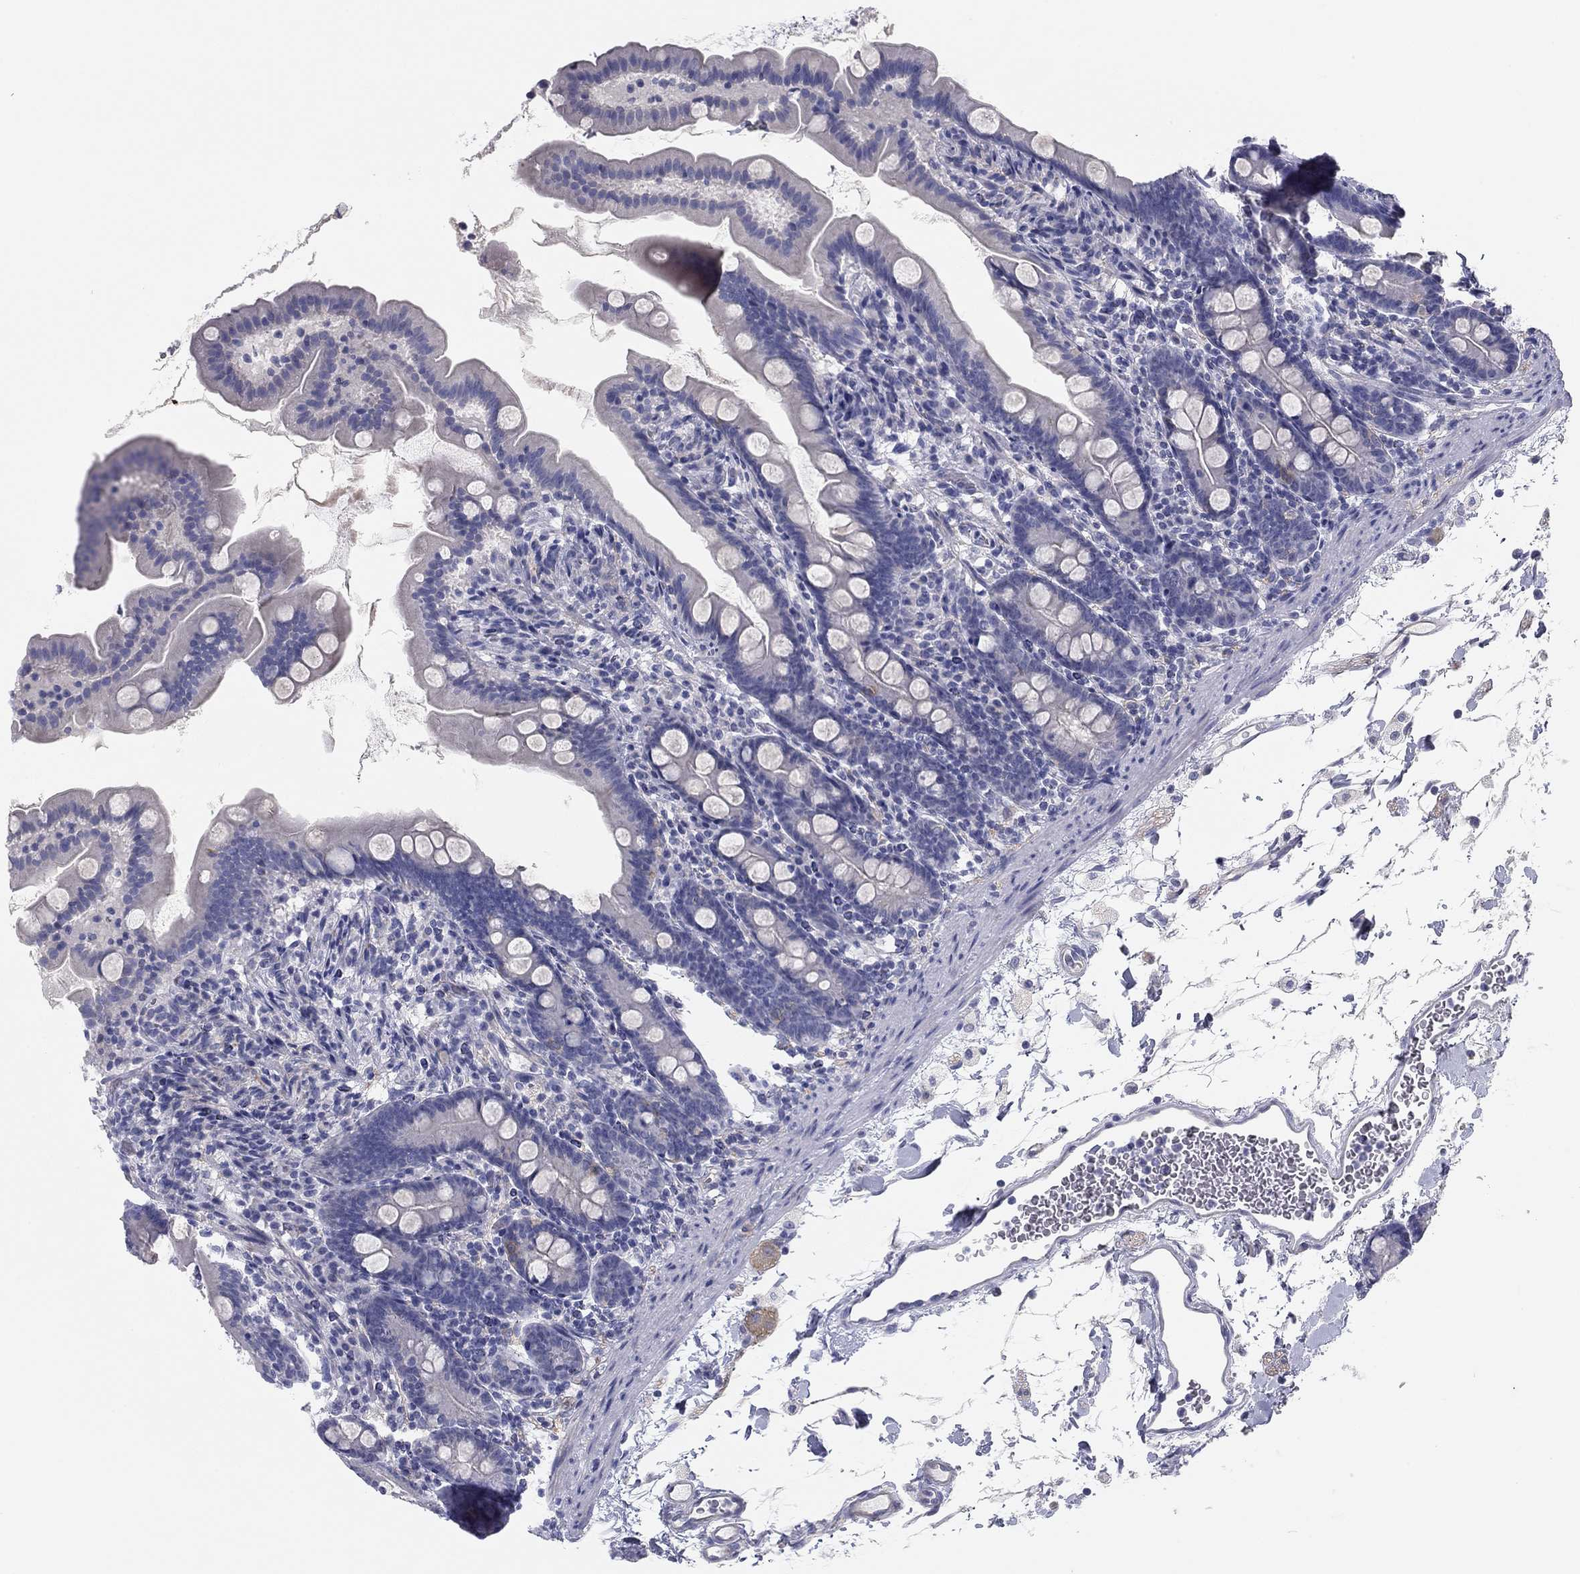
{"staining": {"intensity": "negative", "quantity": "none", "location": "none"}, "tissue": "small intestine", "cell_type": "Glandular cells", "image_type": "normal", "snomed": [{"axis": "morphology", "description": "Normal tissue, NOS"}, {"axis": "topography", "description": "Small intestine"}], "caption": "Immunohistochemistry image of benign human small intestine stained for a protein (brown), which displays no staining in glandular cells.", "gene": "SEPTIN3", "patient": {"sex": "female", "age": 44}}